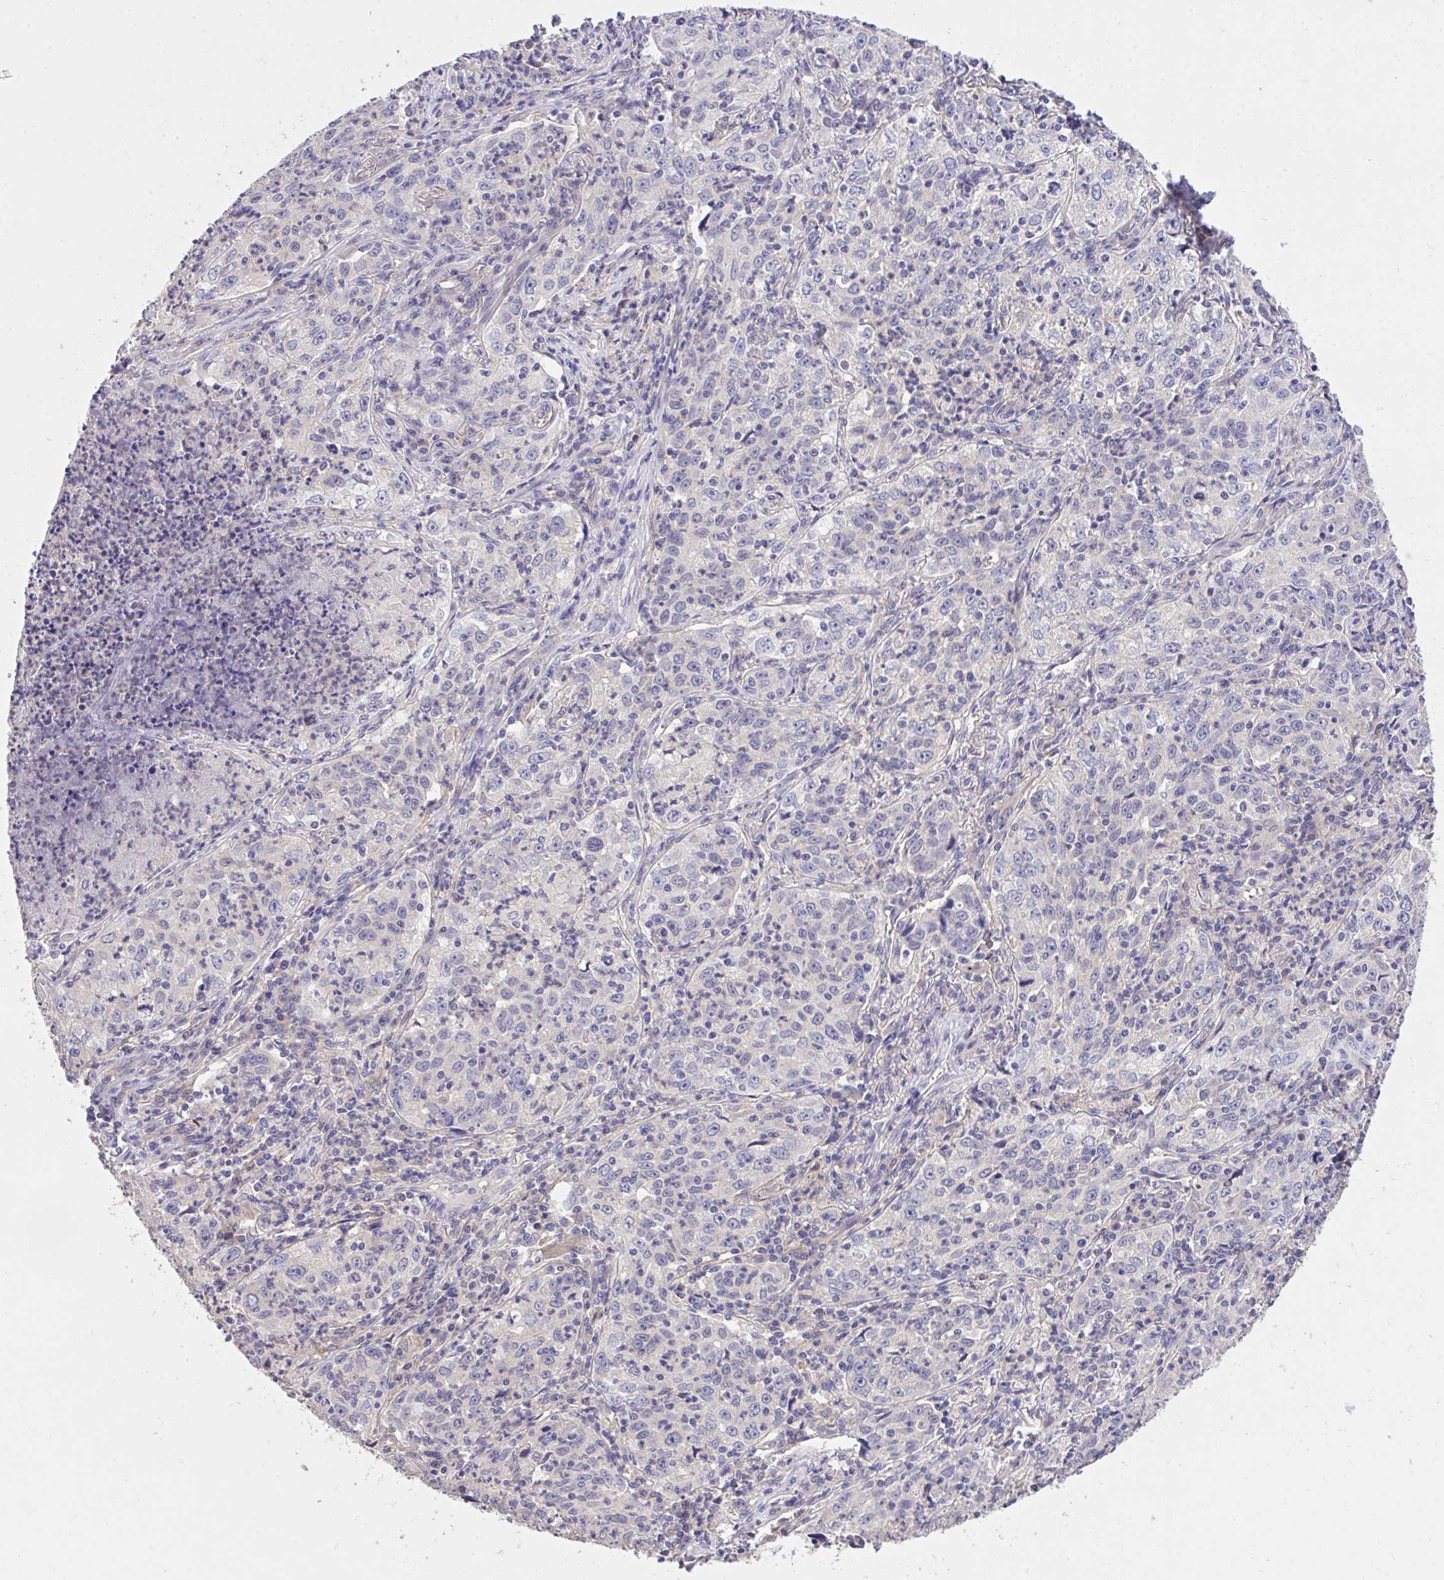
{"staining": {"intensity": "negative", "quantity": "none", "location": "none"}, "tissue": "lung cancer", "cell_type": "Tumor cells", "image_type": "cancer", "snomed": [{"axis": "morphology", "description": "Squamous cell carcinoma, NOS"}, {"axis": "topography", "description": "Lung"}], "caption": "Tumor cells are negative for protein expression in human lung cancer.", "gene": "MPC2", "patient": {"sex": "male", "age": 71}}